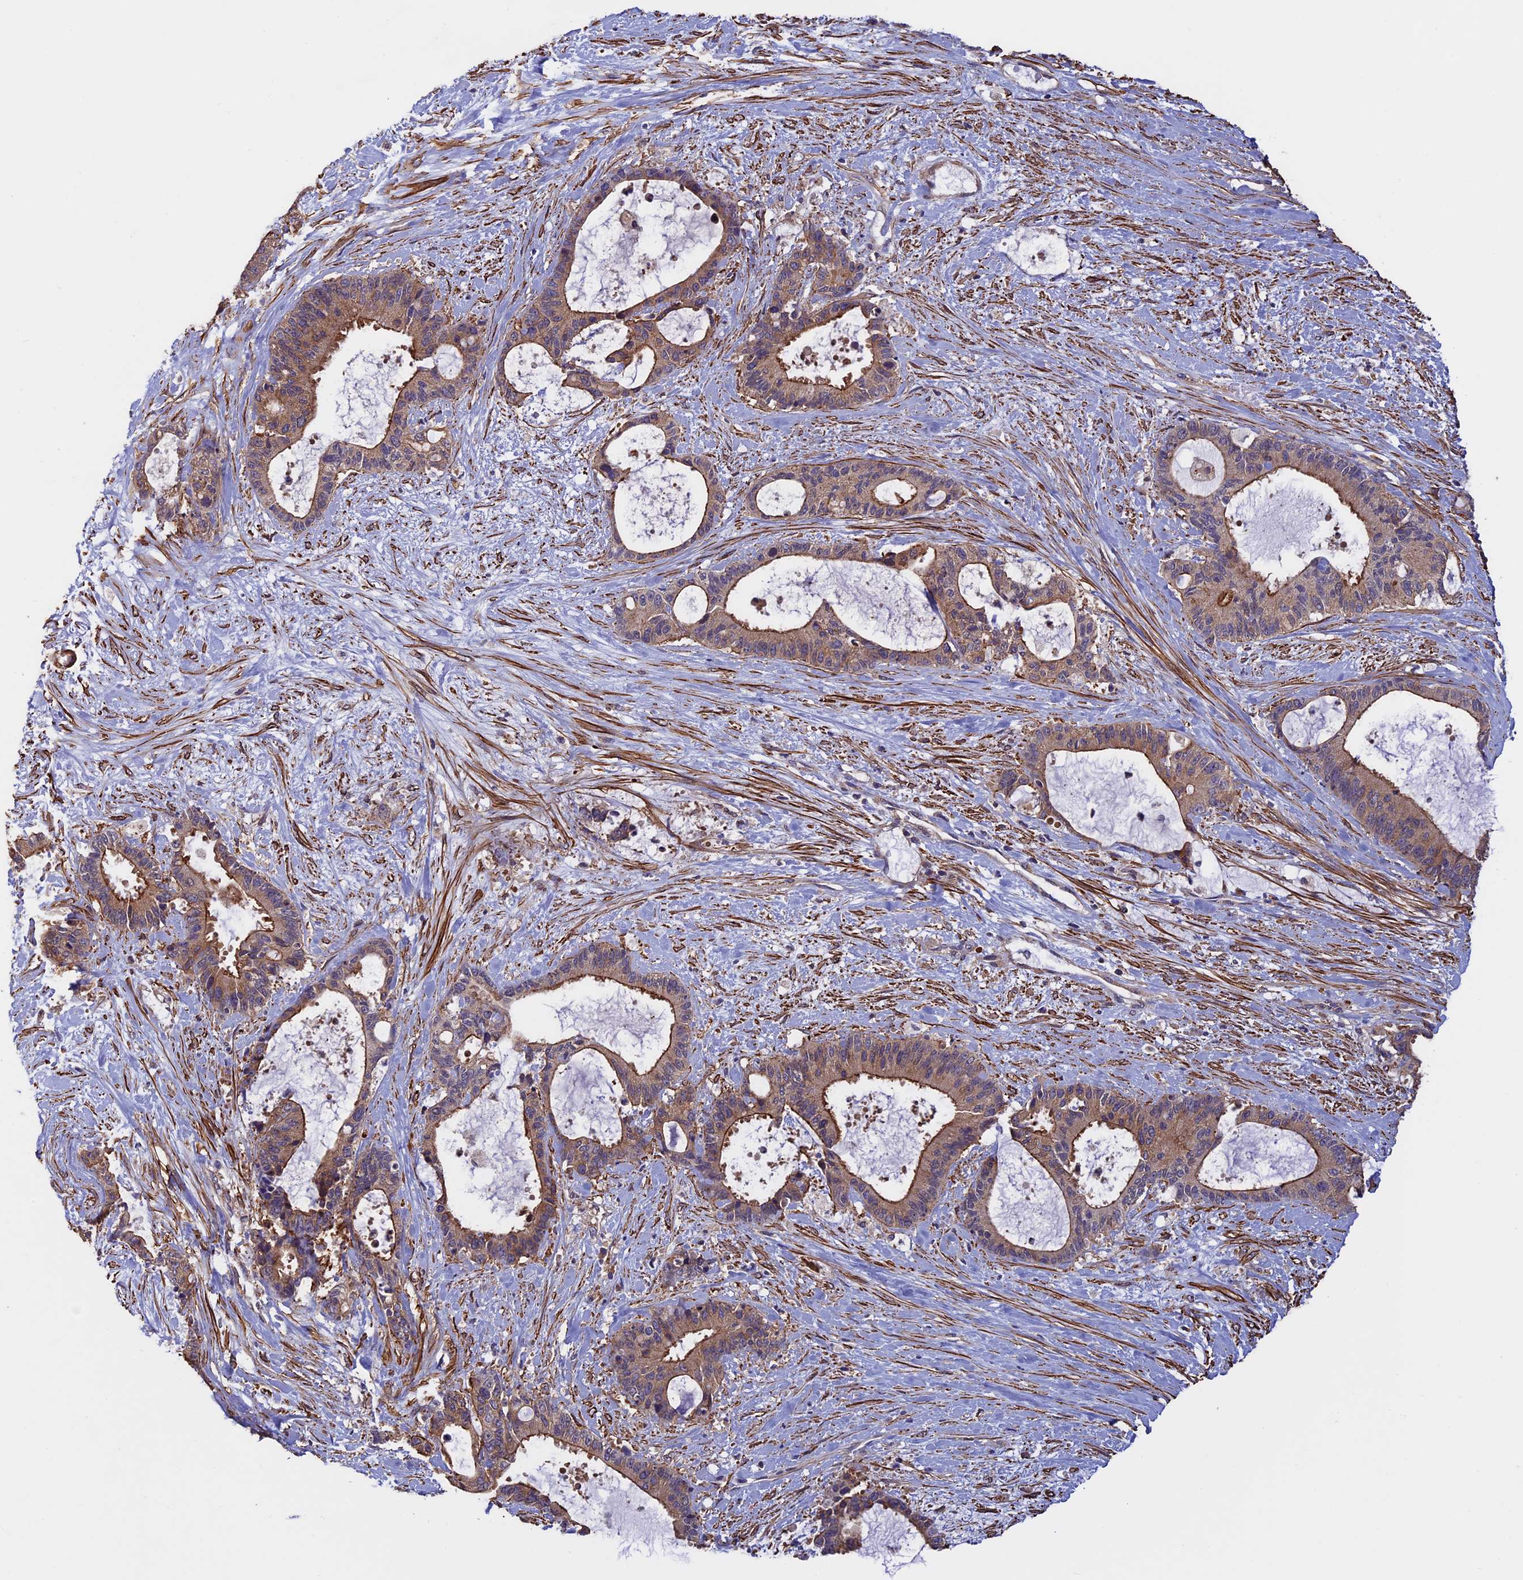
{"staining": {"intensity": "moderate", "quantity": ">75%", "location": "cytoplasmic/membranous"}, "tissue": "liver cancer", "cell_type": "Tumor cells", "image_type": "cancer", "snomed": [{"axis": "morphology", "description": "Normal tissue, NOS"}, {"axis": "morphology", "description": "Cholangiocarcinoma"}, {"axis": "topography", "description": "Liver"}, {"axis": "topography", "description": "Peripheral nerve tissue"}], "caption": "Liver cholangiocarcinoma stained for a protein reveals moderate cytoplasmic/membranous positivity in tumor cells.", "gene": "SLC9A5", "patient": {"sex": "female", "age": 73}}